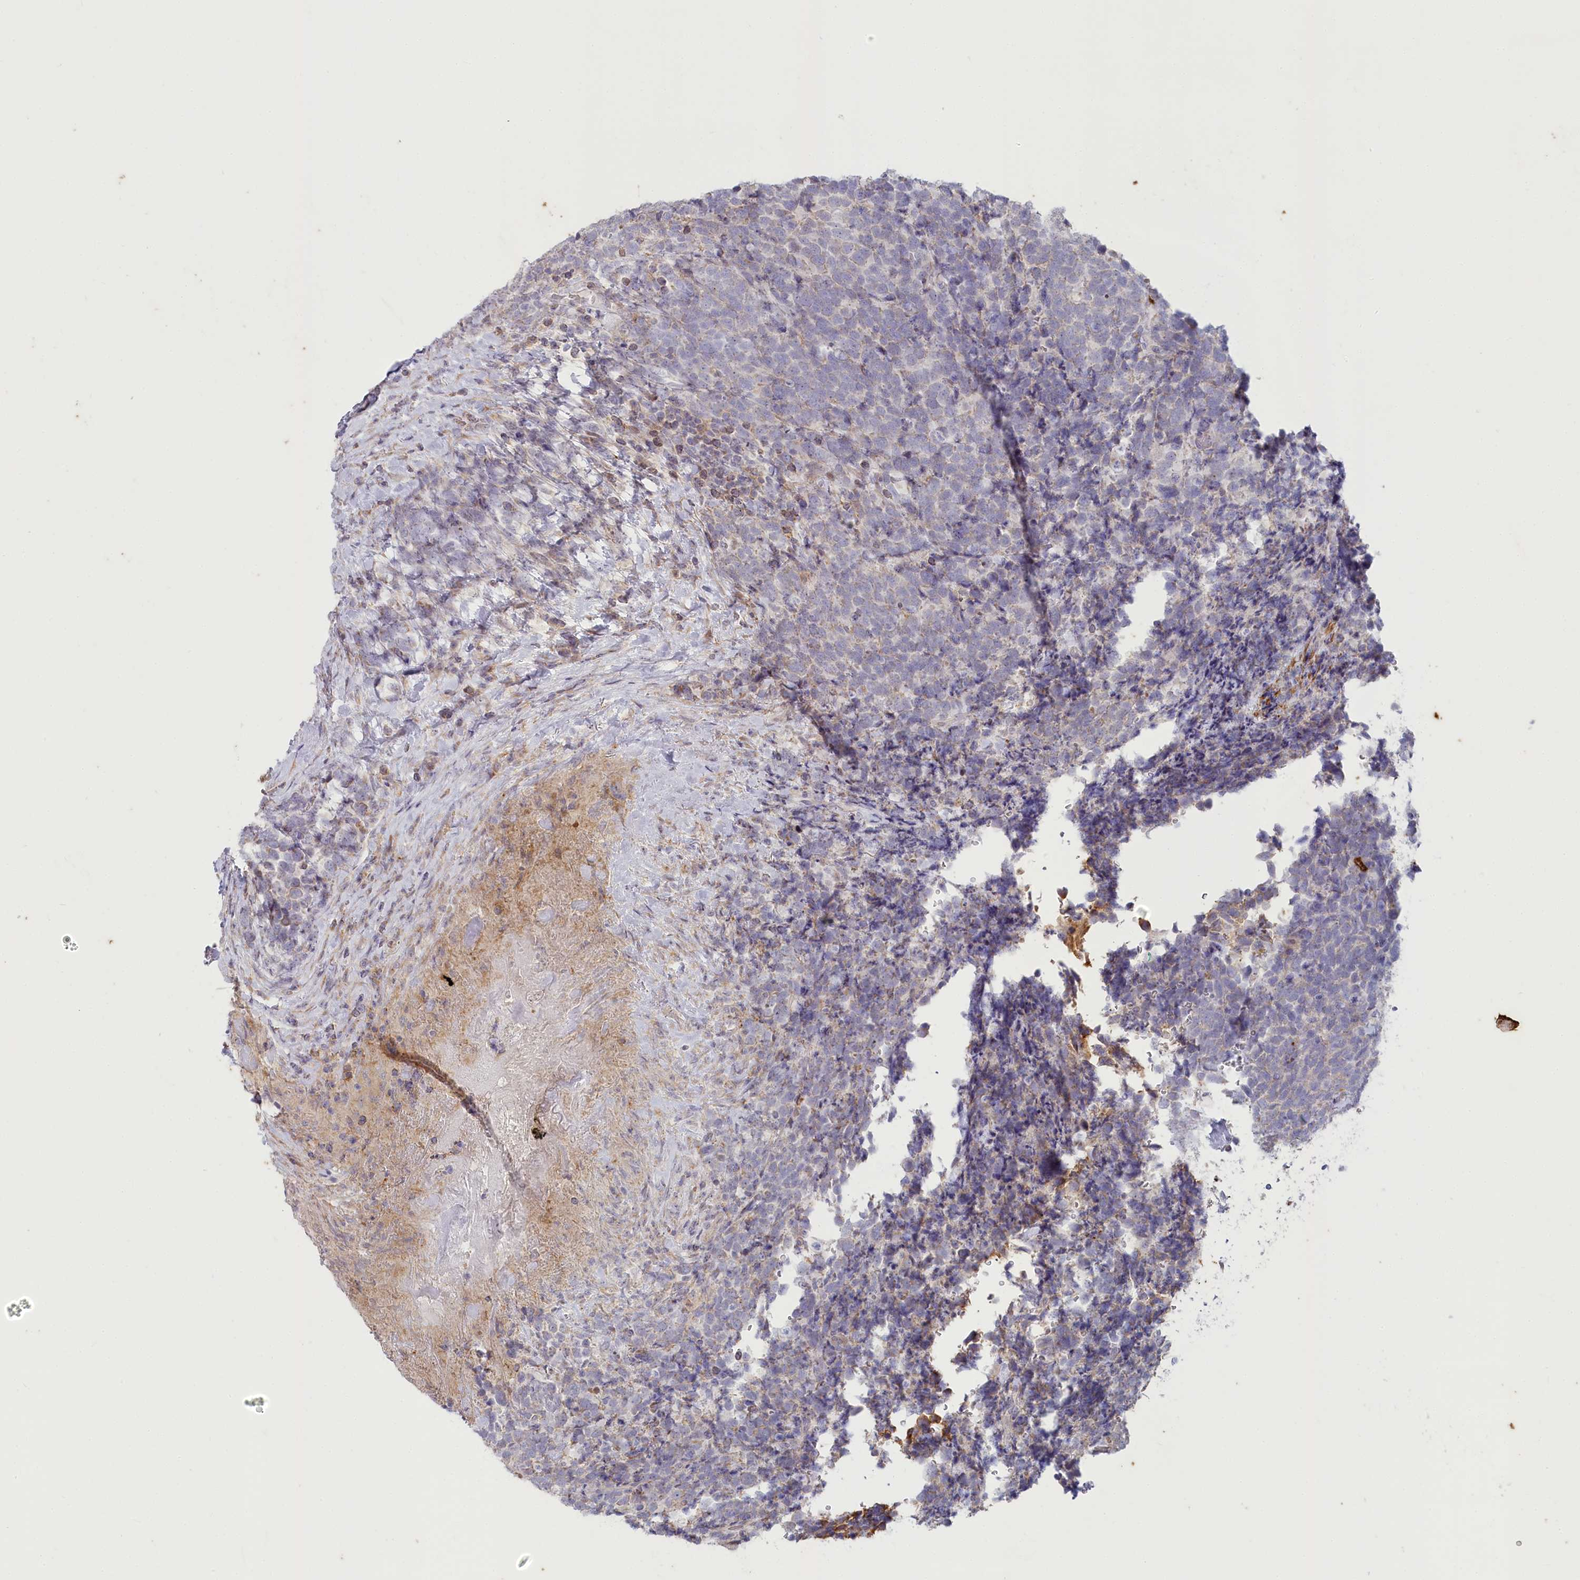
{"staining": {"intensity": "negative", "quantity": "none", "location": "none"}, "tissue": "urothelial cancer", "cell_type": "Tumor cells", "image_type": "cancer", "snomed": [{"axis": "morphology", "description": "Urothelial carcinoma, High grade"}, {"axis": "topography", "description": "Urinary bladder"}], "caption": "Immunohistochemical staining of human urothelial cancer exhibits no significant expression in tumor cells.", "gene": "MTG1", "patient": {"sex": "female", "age": 82}}